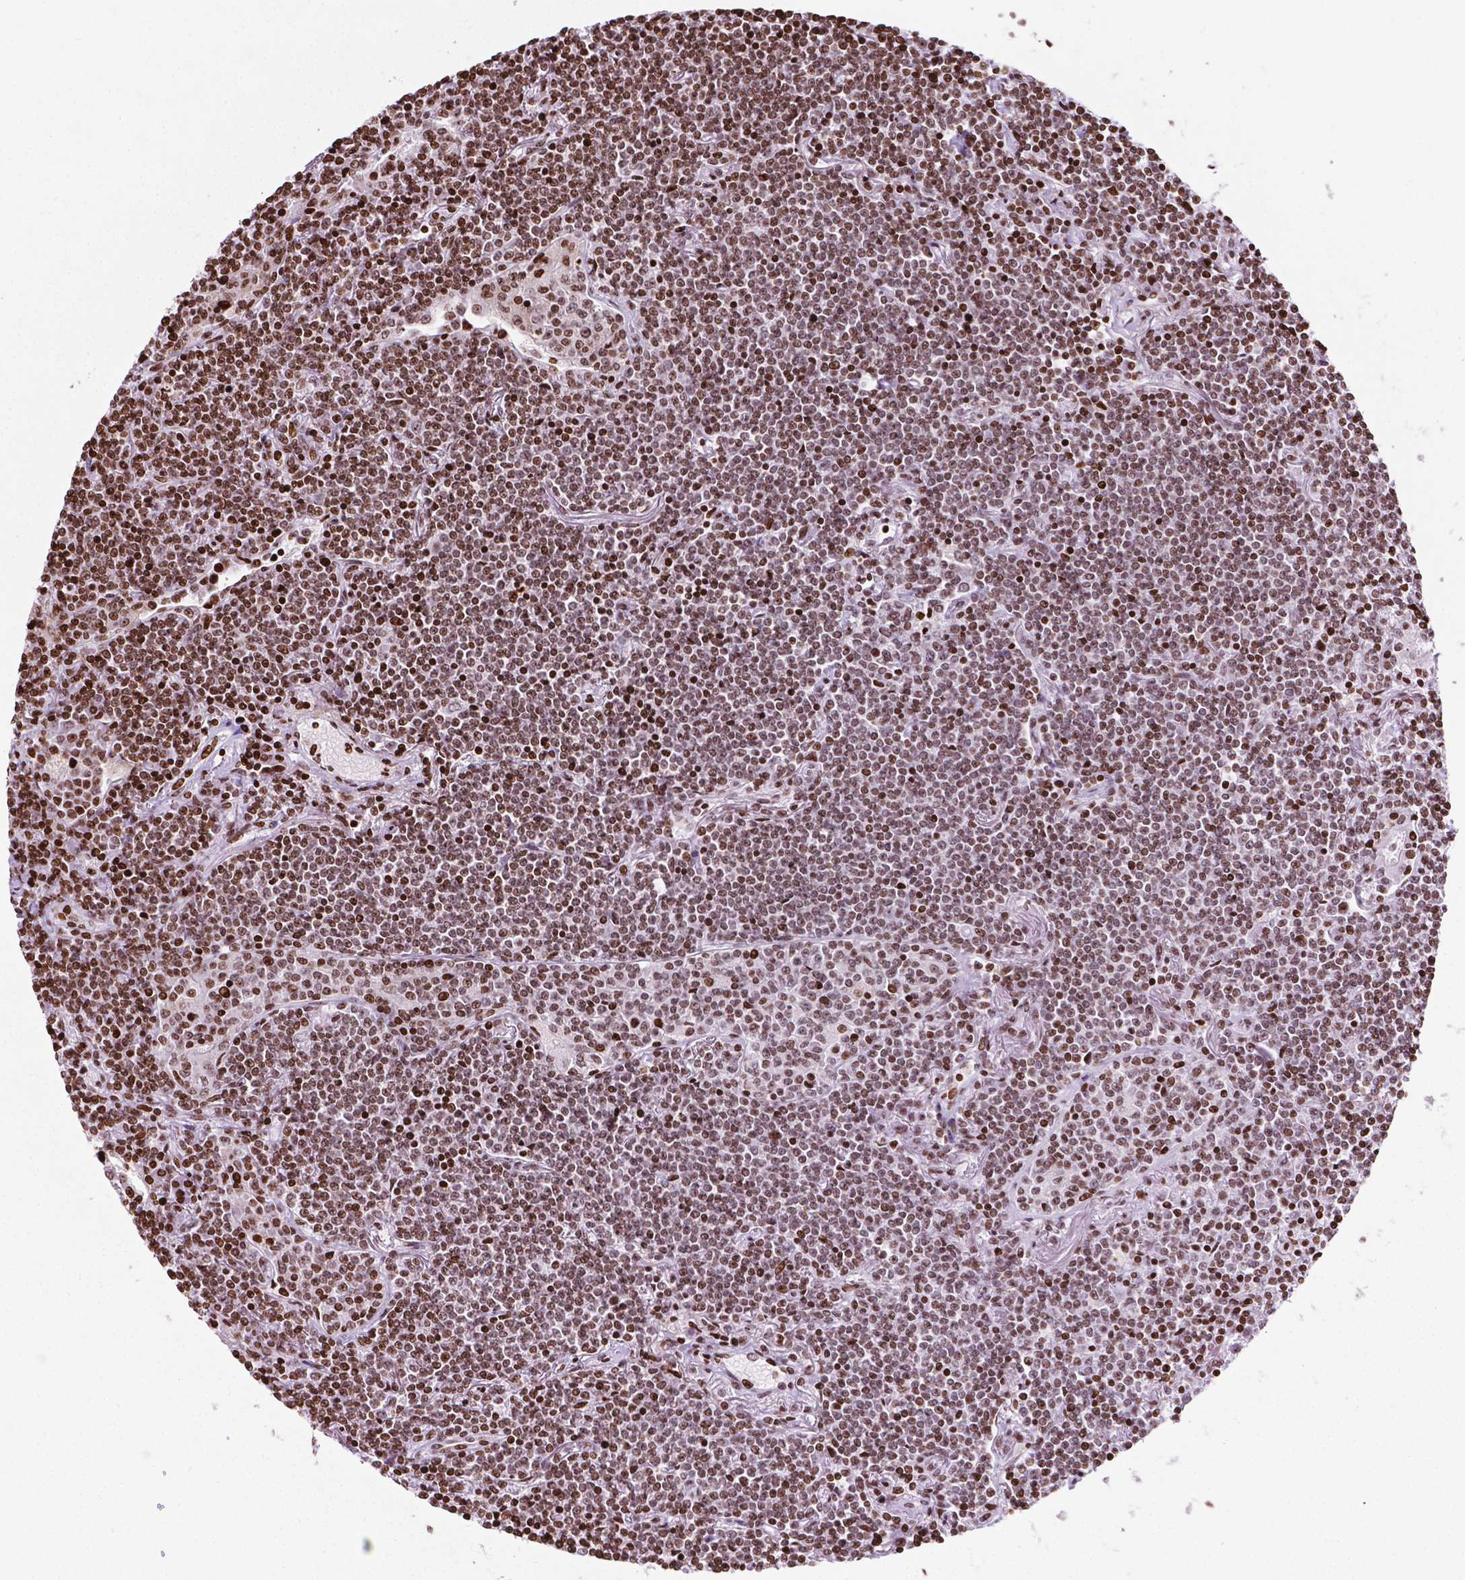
{"staining": {"intensity": "moderate", "quantity": ">75%", "location": "nuclear"}, "tissue": "lymphoma", "cell_type": "Tumor cells", "image_type": "cancer", "snomed": [{"axis": "morphology", "description": "Malignant lymphoma, non-Hodgkin's type, Low grade"}, {"axis": "topography", "description": "Lung"}], "caption": "Moderate nuclear positivity is identified in about >75% of tumor cells in malignant lymphoma, non-Hodgkin's type (low-grade).", "gene": "TMEM250", "patient": {"sex": "female", "age": 71}}